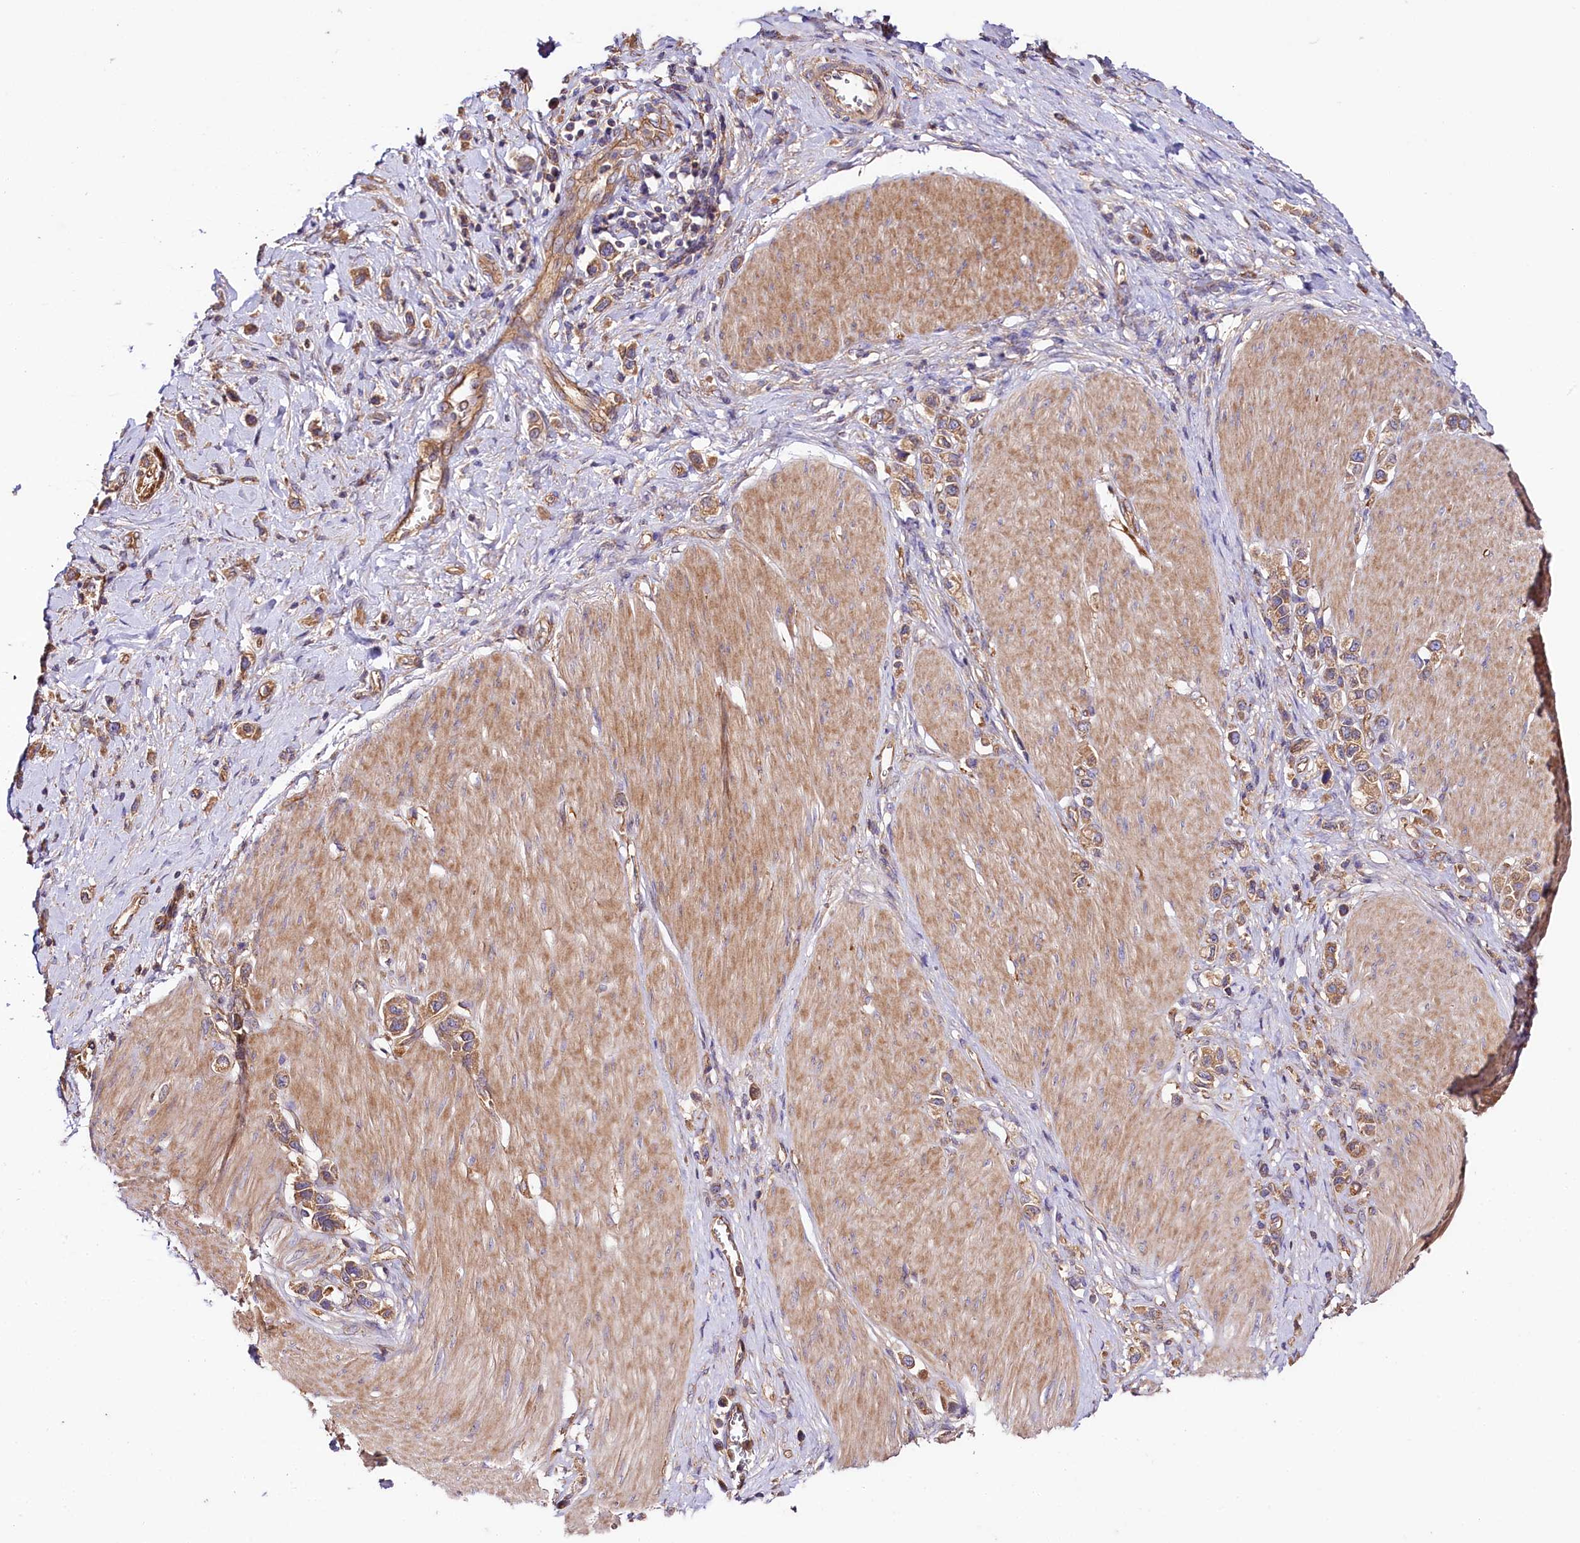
{"staining": {"intensity": "moderate", "quantity": ">75%", "location": "cytoplasmic/membranous"}, "tissue": "stomach cancer", "cell_type": "Tumor cells", "image_type": "cancer", "snomed": [{"axis": "morphology", "description": "Normal tissue, NOS"}, {"axis": "morphology", "description": "Adenocarcinoma, NOS"}, {"axis": "topography", "description": "Stomach, upper"}, {"axis": "topography", "description": "Stomach"}], "caption": "The histopathology image exhibits staining of adenocarcinoma (stomach), revealing moderate cytoplasmic/membranous protein expression (brown color) within tumor cells.", "gene": "CEP295", "patient": {"sex": "female", "age": 65}}